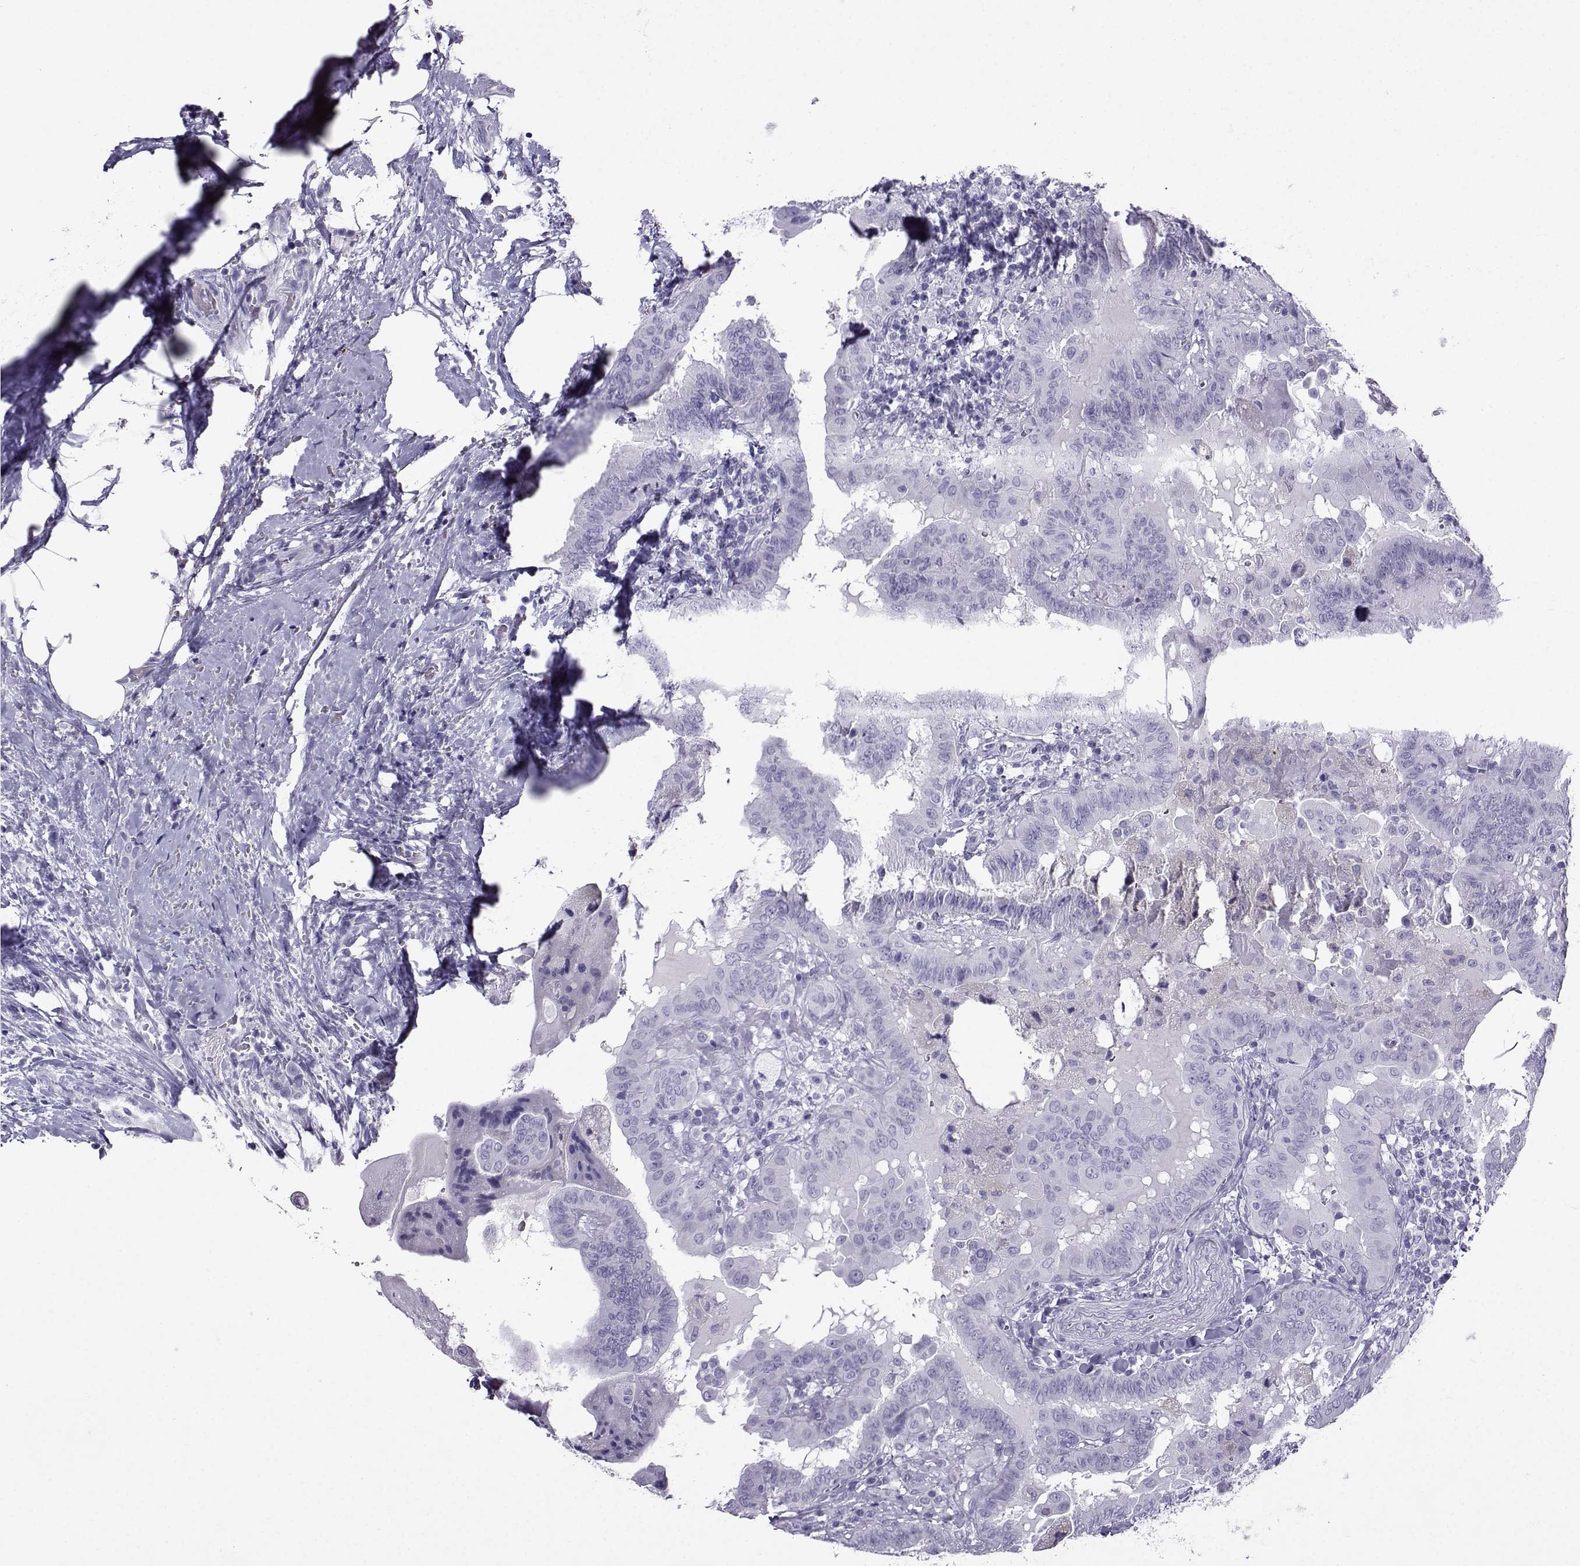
{"staining": {"intensity": "negative", "quantity": "none", "location": "none"}, "tissue": "thyroid cancer", "cell_type": "Tumor cells", "image_type": "cancer", "snomed": [{"axis": "morphology", "description": "Papillary adenocarcinoma, NOS"}, {"axis": "topography", "description": "Thyroid gland"}], "caption": "Tumor cells are negative for brown protein staining in thyroid cancer. The staining was performed using DAB (3,3'-diaminobenzidine) to visualize the protein expression in brown, while the nuclei were stained in blue with hematoxylin (Magnification: 20x).", "gene": "CRYBB1", "patient": {"sex": "female", "age": 37}}